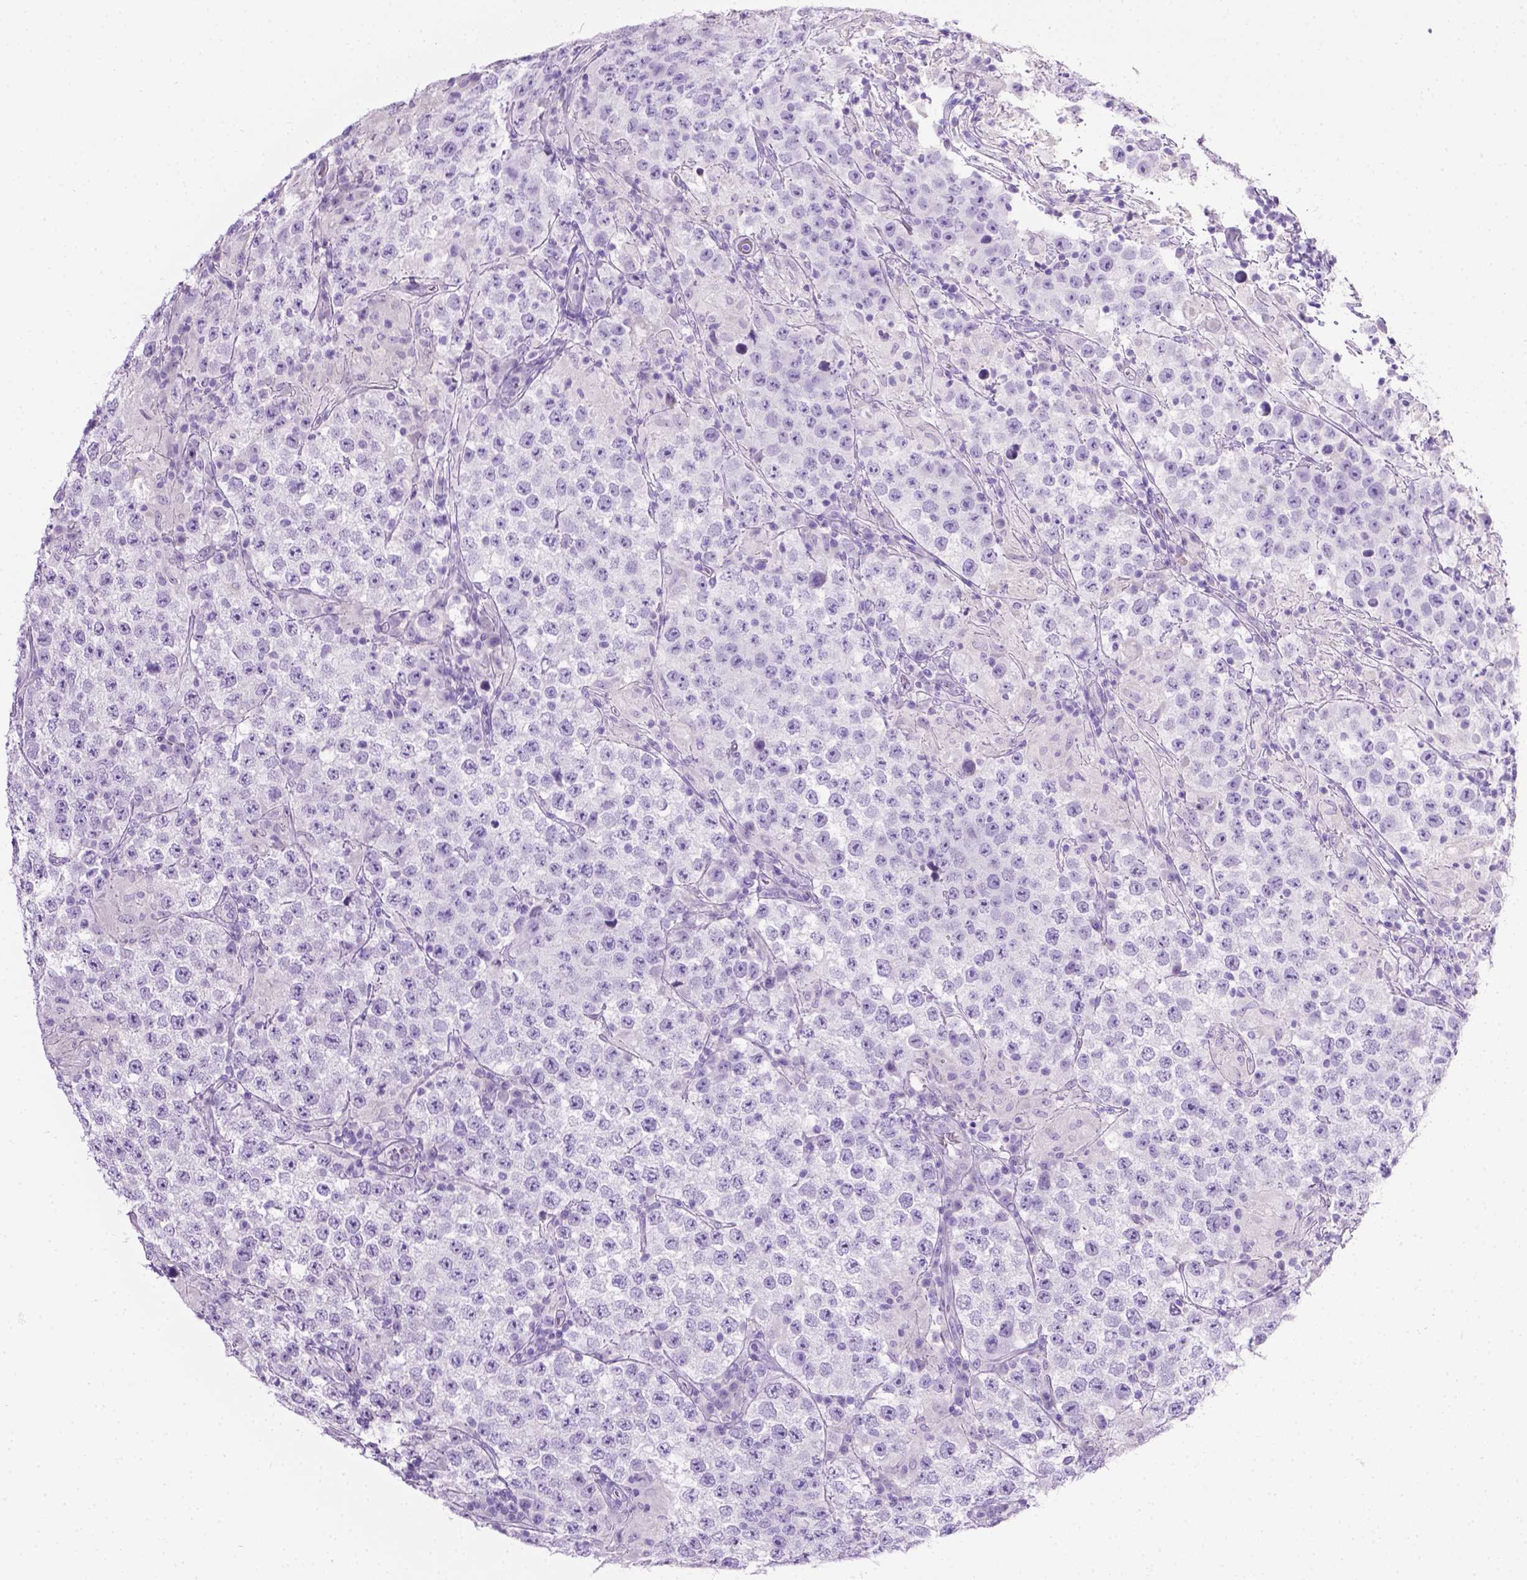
{"staining": {"intensity": "negative", "quantity": "none", "location": "none"}, "tissue": "testis cancer", "cell_type": "Tumor cells", "image_type": "cancer", "snomed": [{"axis": "morphology", "description": "Seminoma, NOS"}, {"axis": "morphology", "description": "Carcinoma, Embryonal, NOS"}, {"axis": "topography", "description": "Testis"}], "caption": "Seminoma (testis) was stained to show a protein in brown. There is no significant staining in tumor cells.", "gene": "LELP1", "patient": {"sex": "male", "age": 41}}